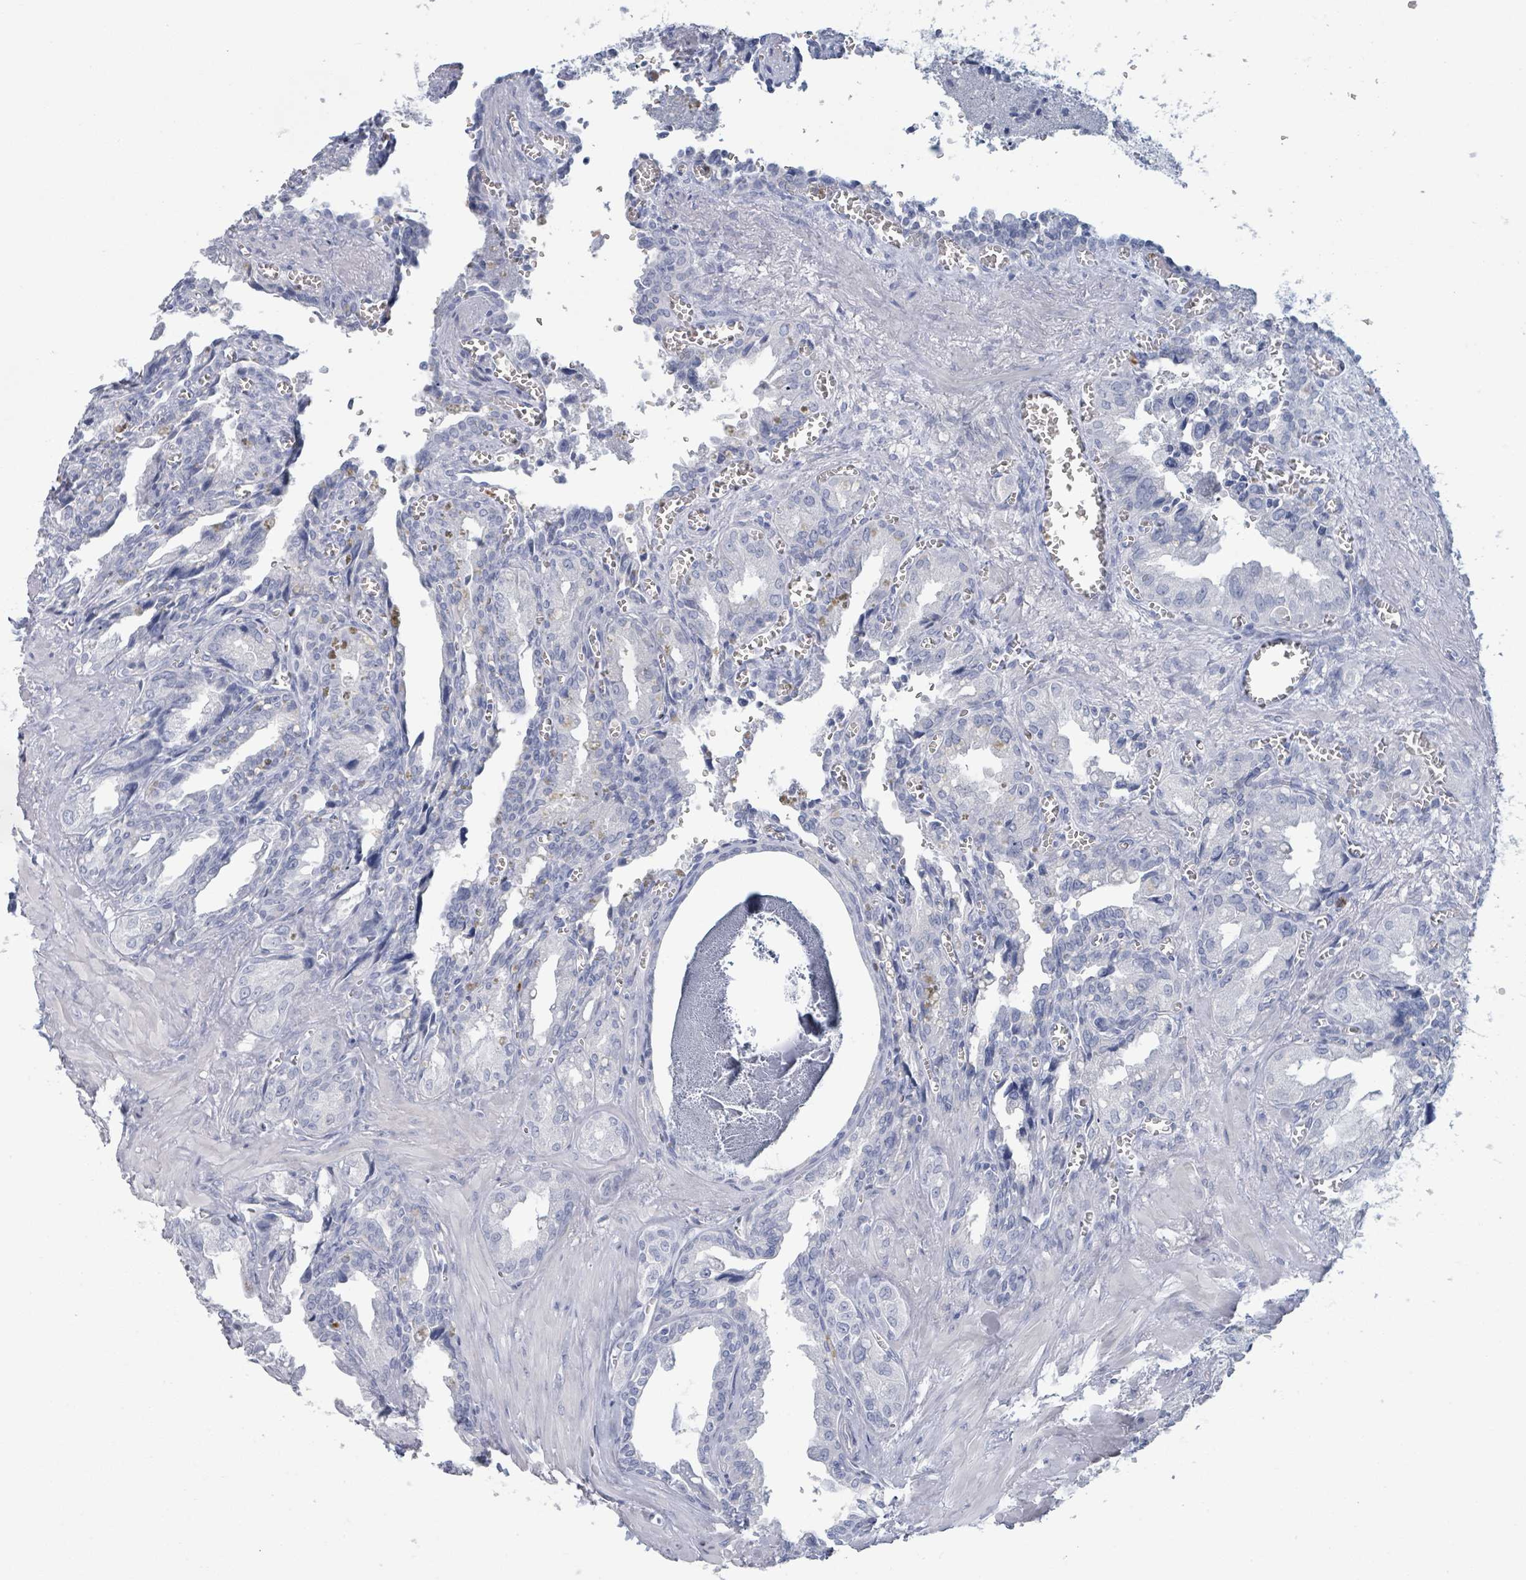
{"staining": {"intensity": "negative", "quantity": "none", "location": "none"}, "tissue": "seminal vesicle", "cell_type": "Glandular cells", "image_type": "normal", "snomed": [{"axis": "morphology", "description": "Normal tissue, NOS"}, {"axis": "topography", "description": "Seminal veicle"}], "caption": "Immunohistochemistry photomicrograph of benign seminal vesicle: seminal vesicle stained with DAB (3,3'-diaminobenzidine) reveals no significant protein positivity in glandular cells.", "gene": "DEFA4", "patient": {"sex": "male", "age": 67}}